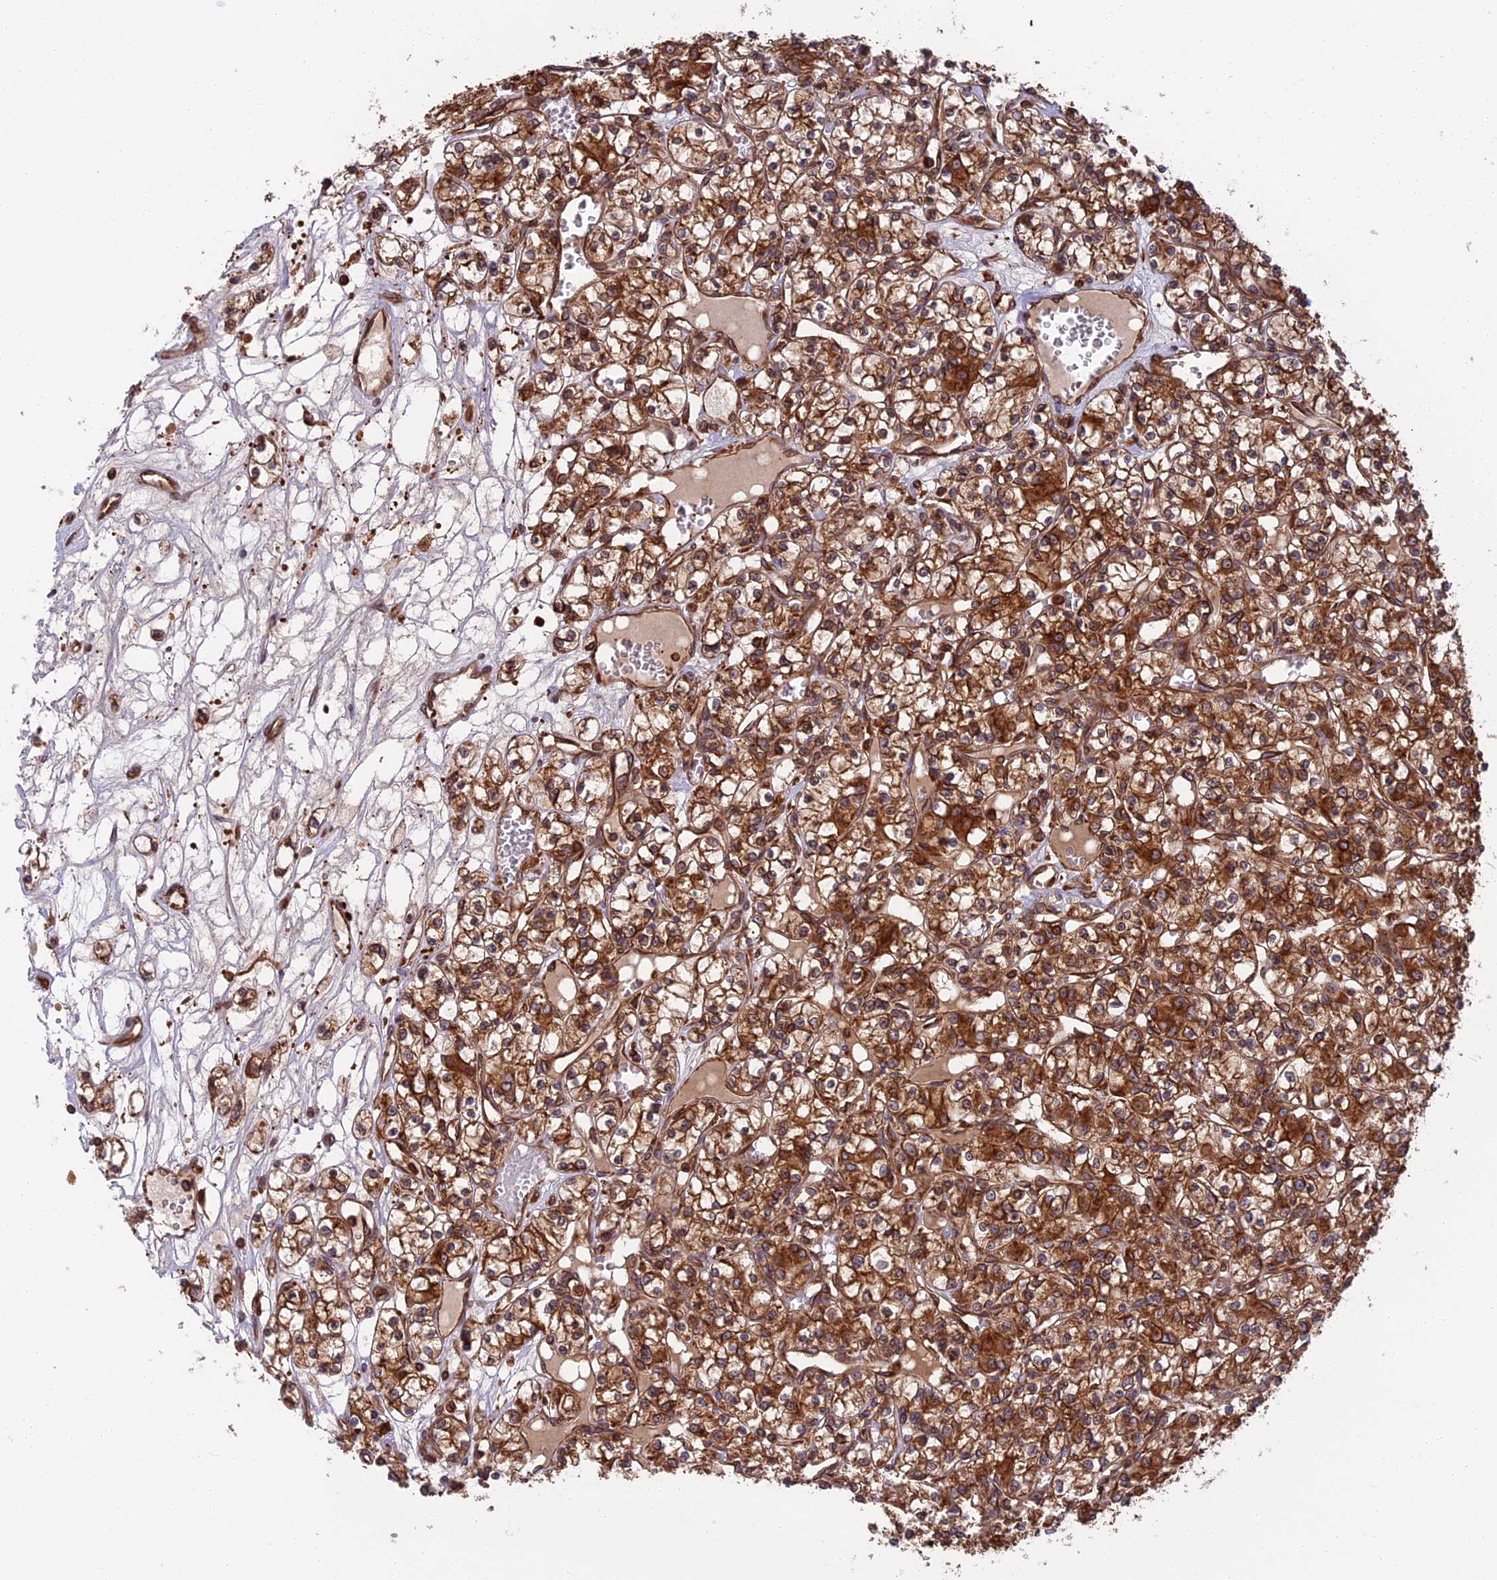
{"staining": {"intensity": "strong", "quantity": ">75%", "location": "cytoplasmic/membranous"}, "tissue": "renal cancer", "cell_type": "Tumor cells", "image_type": "cancer", "snomed": [{"axis": "morphology", "description": "Adenocarcinoma, NOS"}, {"axis": "topography", "description": "Kidney"}], "caption": "This is an image of immunohistochemistry (IHC) staining of renal cancer, which shows strong positivity in the cytoplasmic/membranous of tumor cells.", "gene": "WDR1", "patient": {"sex": "female", "age": 59}}